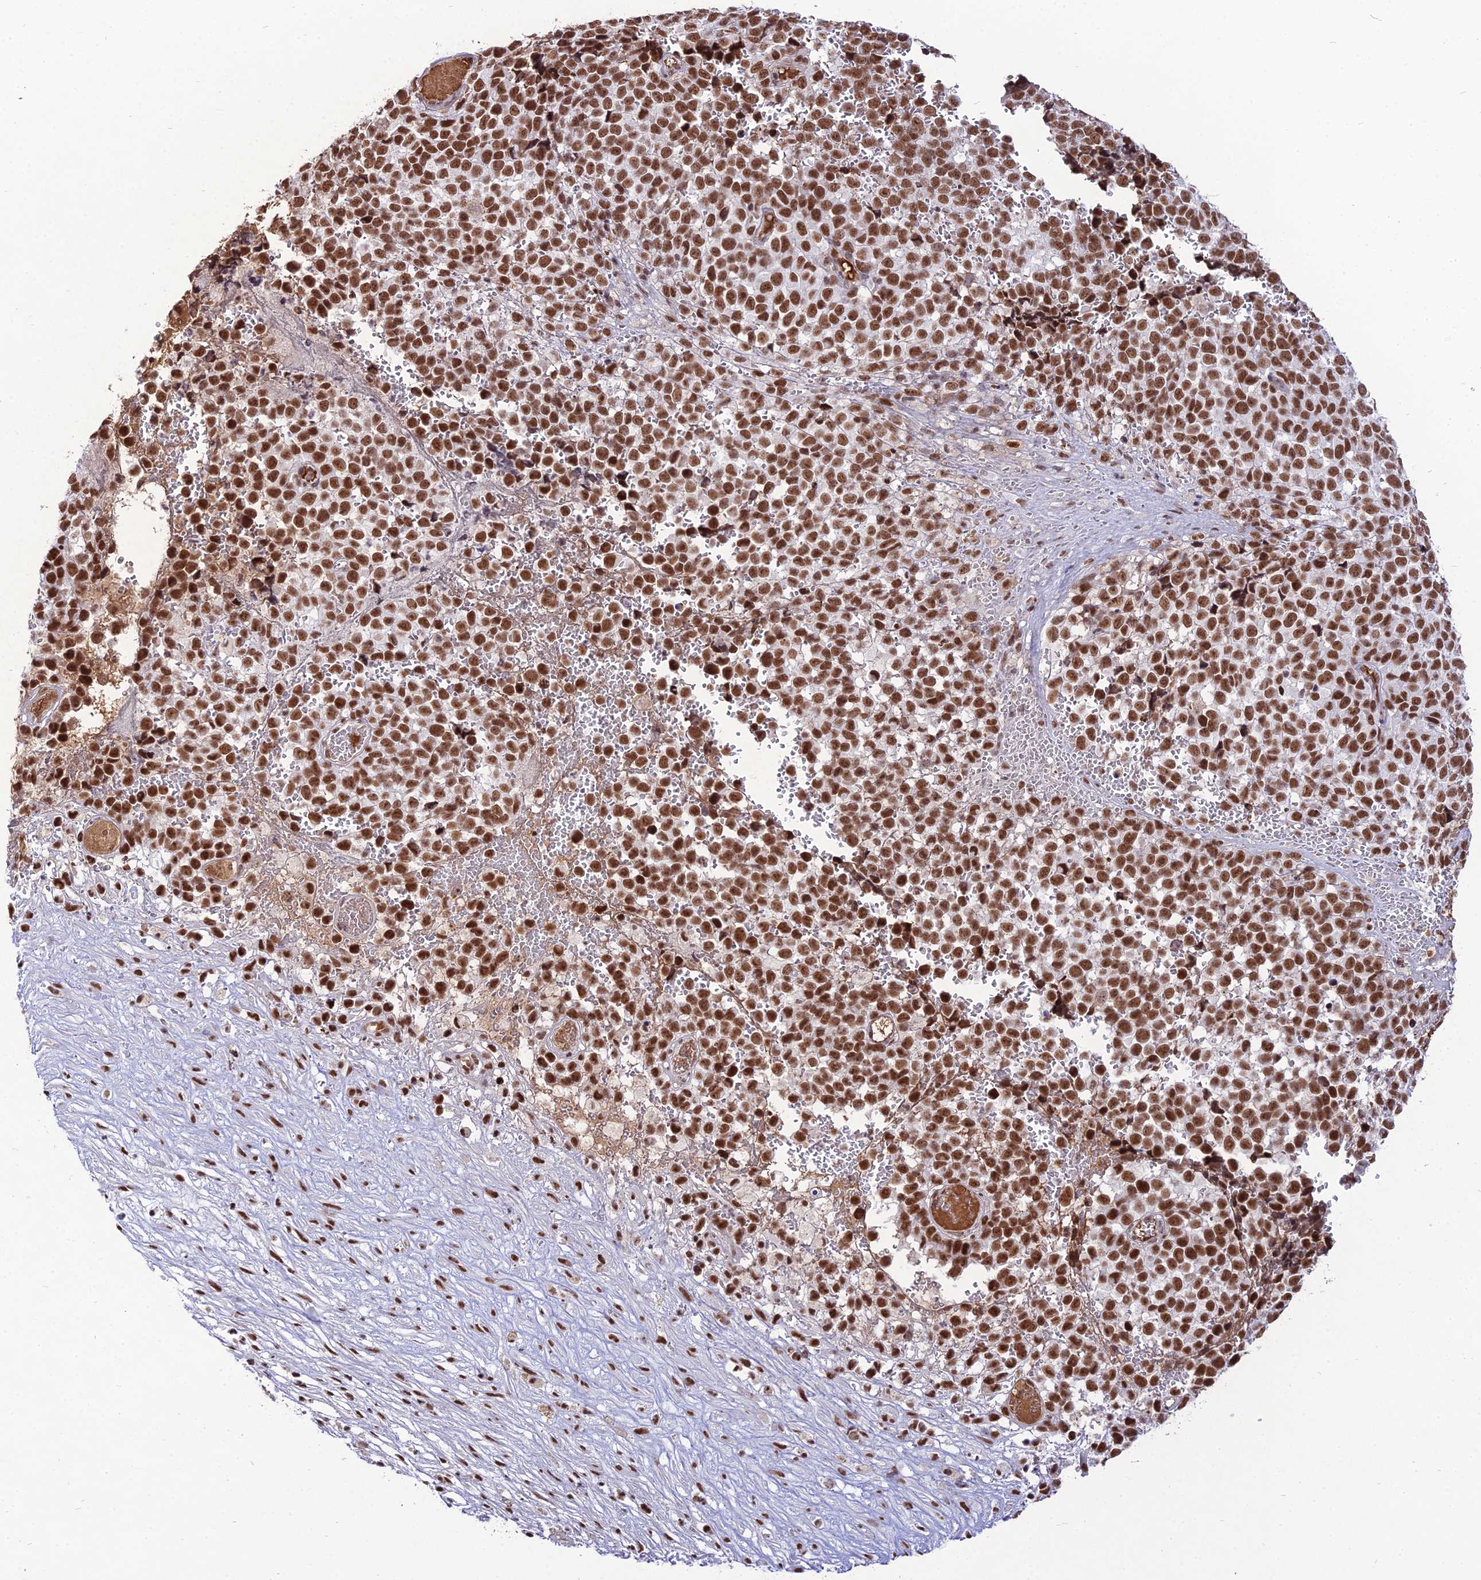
{"staining": {"intensity": "strong", "quantity": ">75%", "location": "nuclear"}, "tissue": "melanoma", "cell_type": "Tumor cells", "image_type": "cancer", "snomed": [{"axis": "morphology", "description": "Malignant melanoma, NOS"}, {"axis": "topography", "description": "Nose, NOS"}], "caption": "Strong nuclear staining for a protein is seen in about >75% of tumor cells of malignant melanoma using immunohistochemistry.", "gene": "RBM12", "patient": {"sex": "female", "age": 48}}